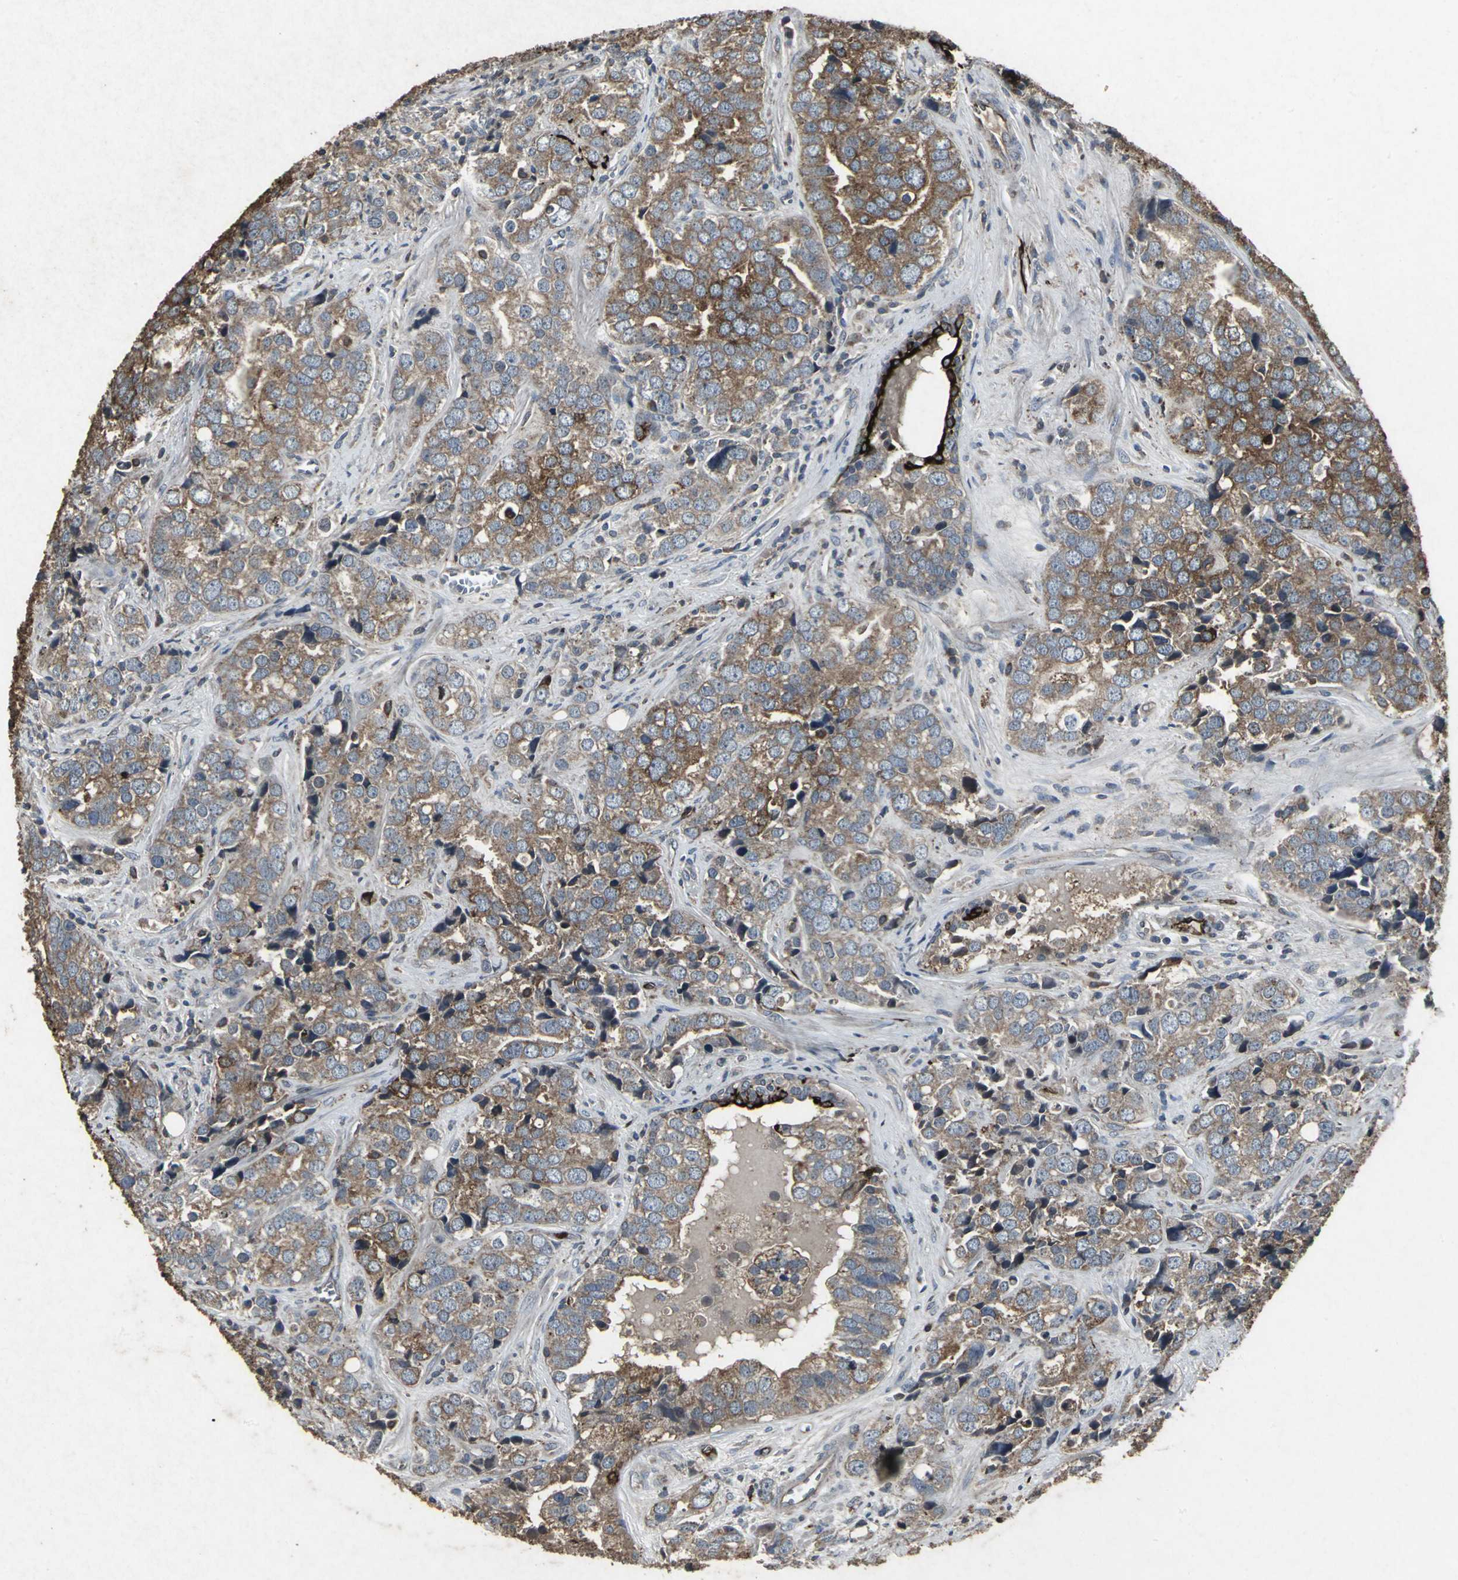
{"staining": {"intensity": "moderate", "quantity": ">75%", "location": "cytoplasmic/membranous"}, "tissue": "prostate cancer", "cell_type": "Tumor cells", "image_type": "cancer", "snomed": [{"axis": "morphology", "description": "Adenocarcinoma, High grade"}, {"axis": "topography", "description": "Prostate"}], "caption": "This is a photomicrograph of immunohistochemistry (IHC) staining of high-grade adenocarcinoma (prostate), which shows moderate positivity in the cytoplasmic/membranous of tumor cells.", "gene": "CCR9", "patient": {"sex": "male", "age": 71}}